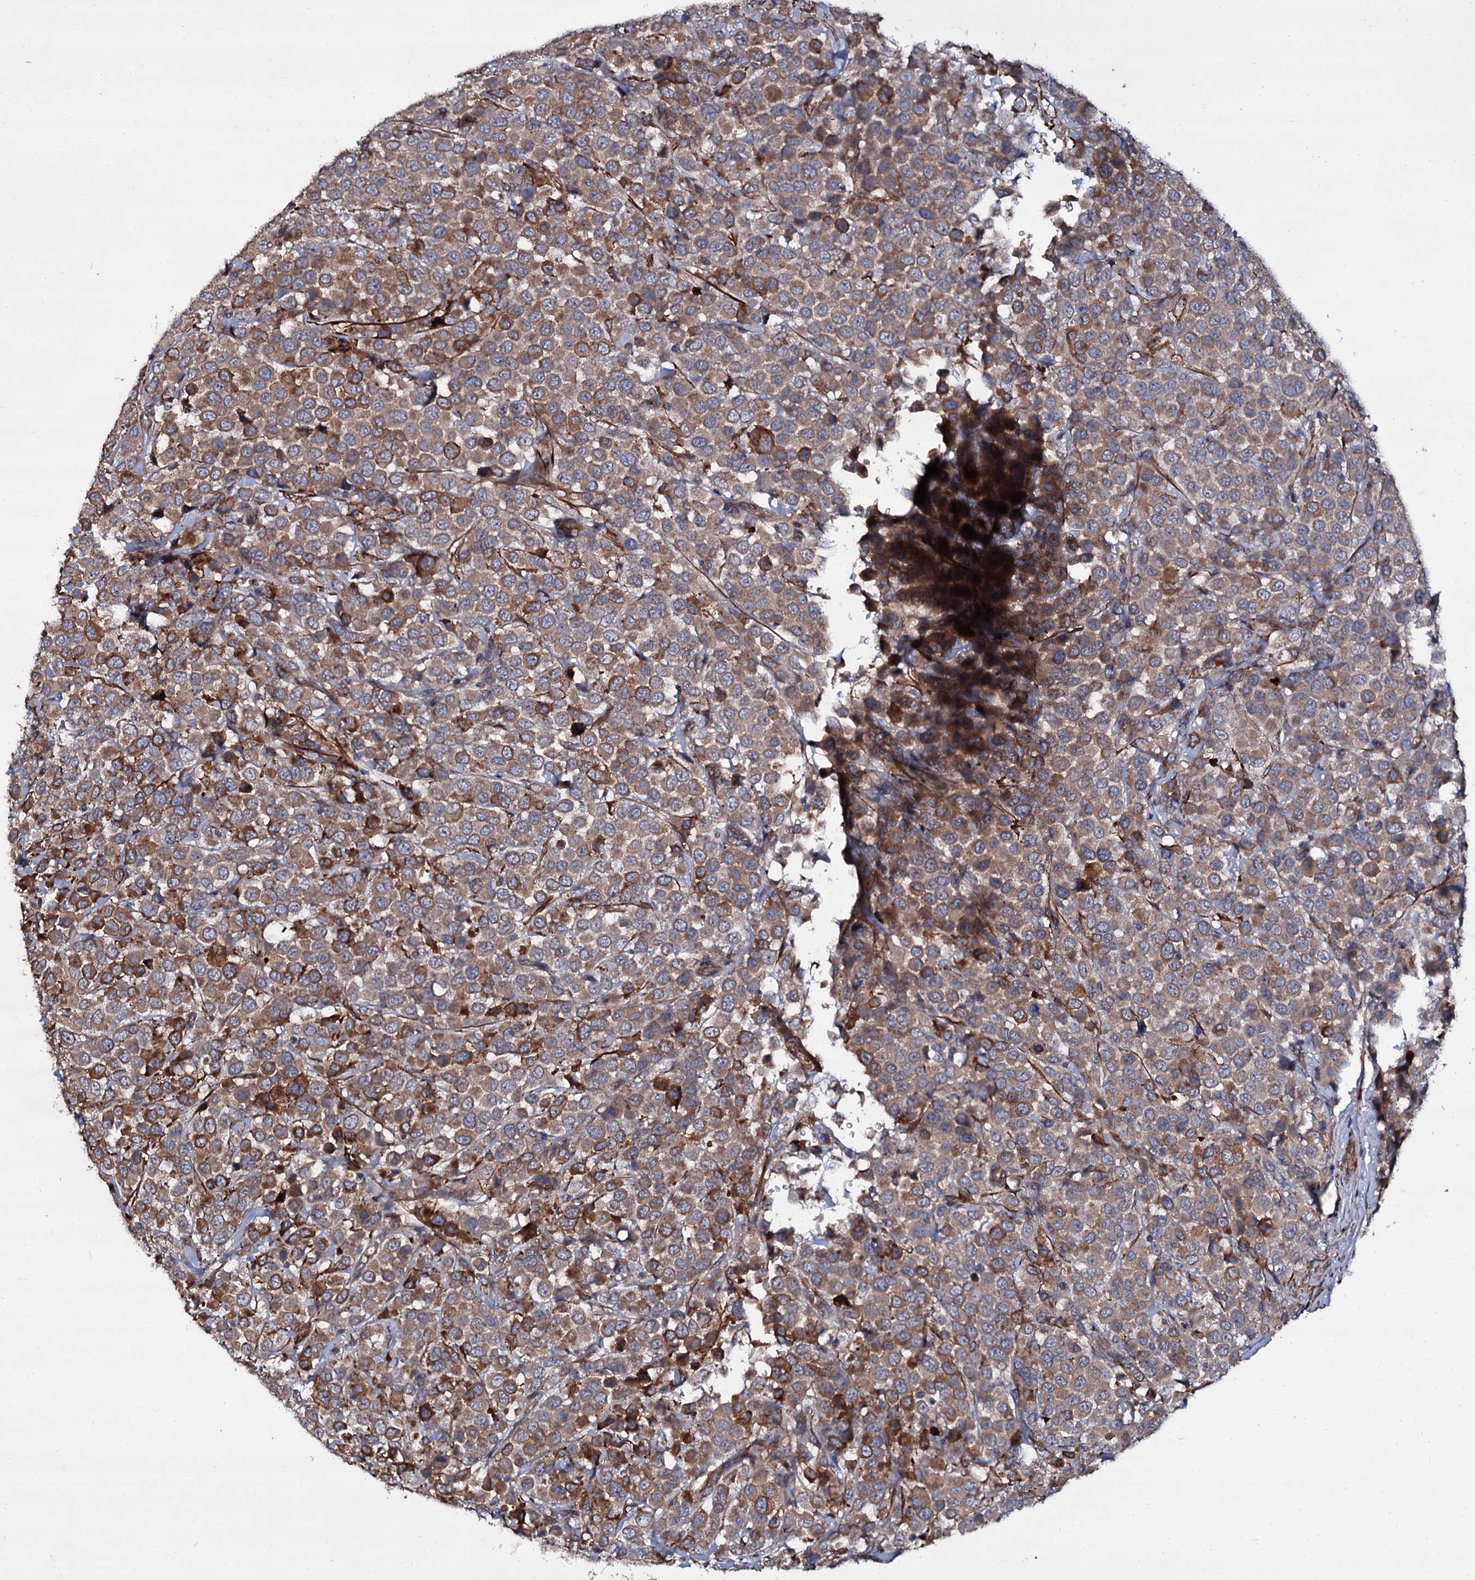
{"staining": {"intensity": "moderate", "quantity": ">75%", "location": "cytoplasmic/membranous"}, "tissue": "breast cancer", "cell_type": "Tumor cells", "image_type": "cancer", "snomed": [{"axis": "morphology", "description": "Duct carcinoma"}, {"axis": "topography", "description": "Breast"}], "caption": "Protein analysis of breast cancer (invasive ductal carcinoma) tissue demonstrates moderate cytoplasmic/membranous expression in approximately >75% of tumor cells.", "gene": "ISM2", "patient": {"sex": "female", "age": 61}}